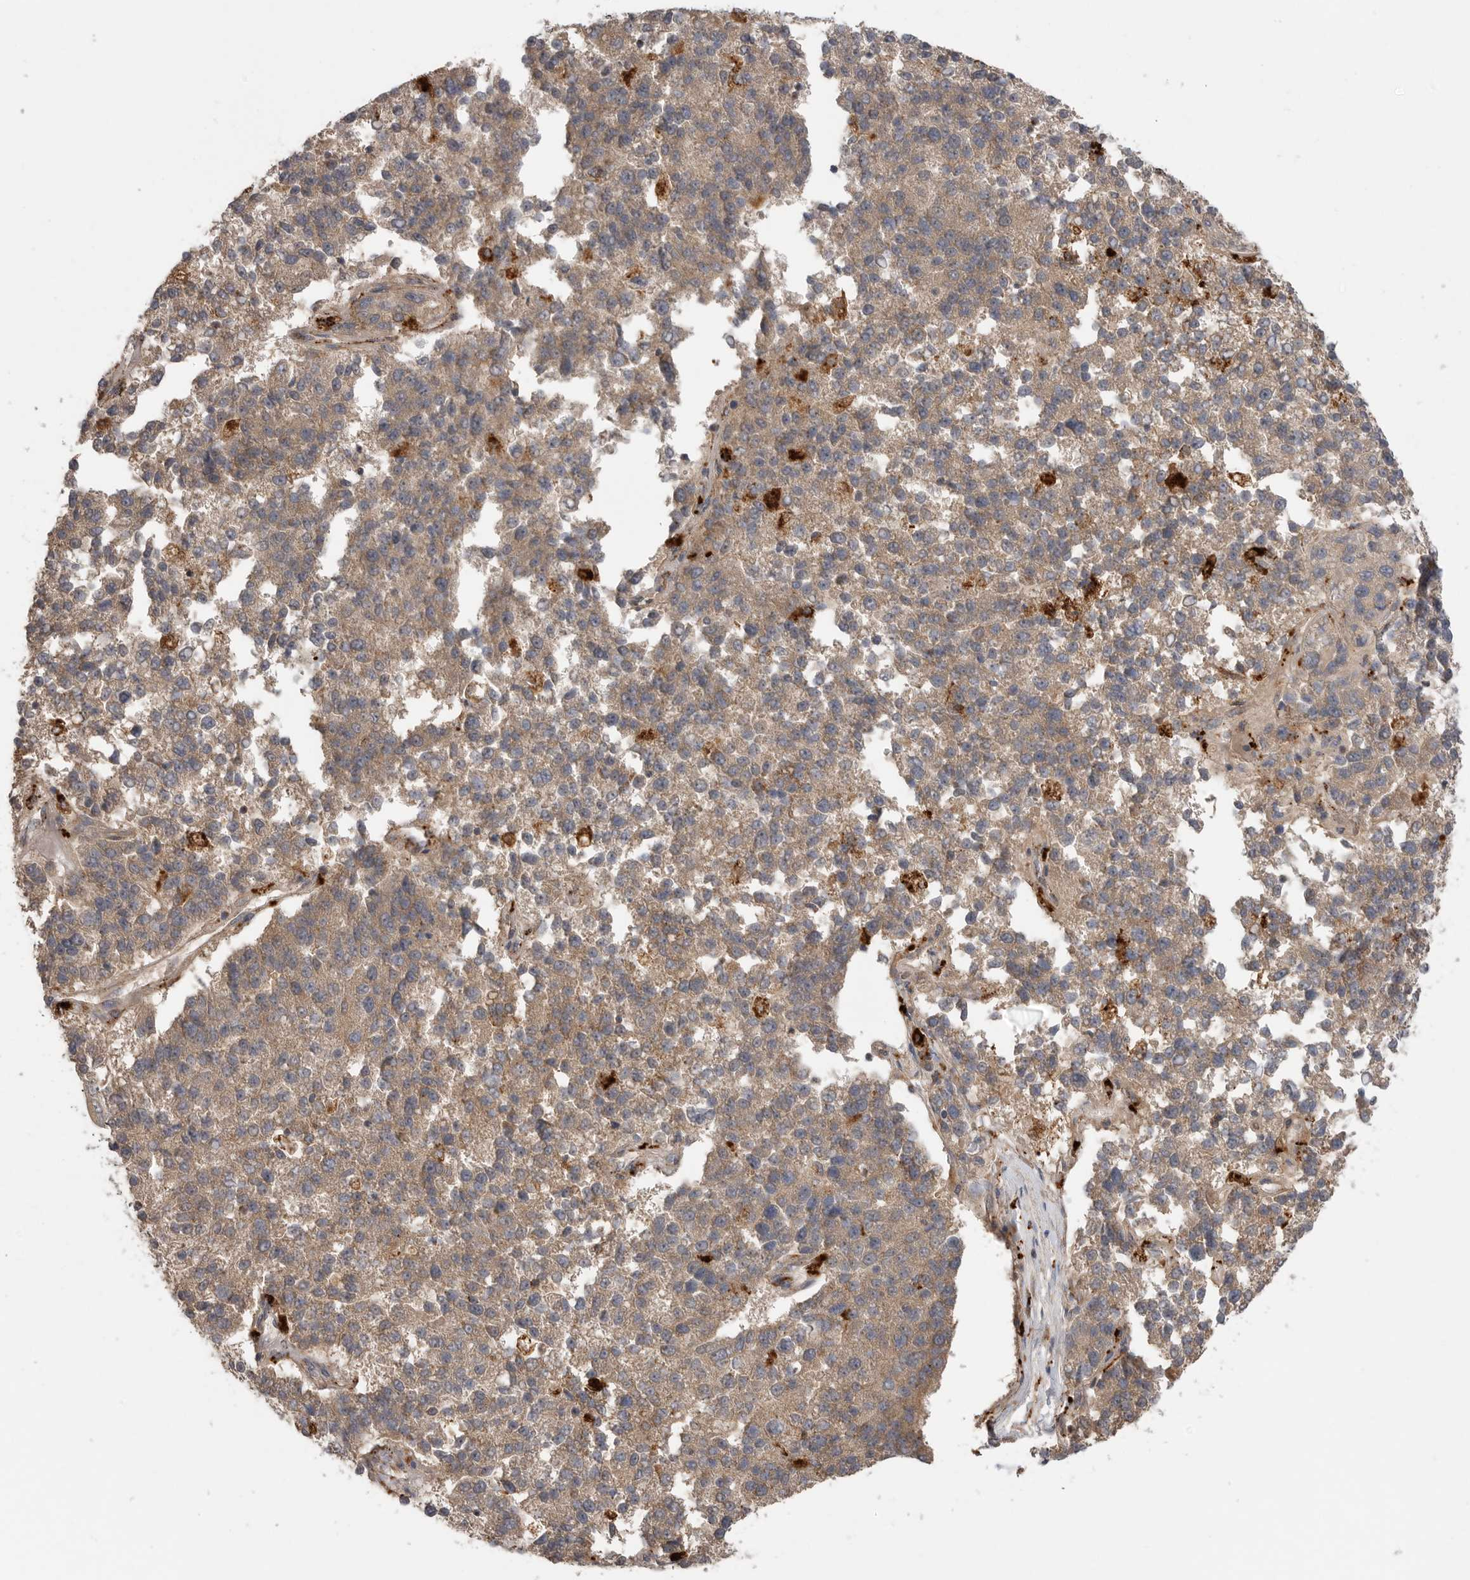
{"staining": {"intensity": "weak", "quantity": ">75%", "location": "cytoplasmic/membranous"}, "tissue": "pancreatic cancer", "cell_type": "Tumor cells", "image_type": "cancer", "snomed": [{"axis": "morphology", "description": "Adenocarcinoma, NOS"}, {"axis": "topography", "description": "Pancreas"}], "caption": "A low amount of weak cytoplasmic/membranous expression is present in about >75% of tumor cells in pancreatic cancer (adenocarcinoma) tissue.", "gene": "GALNS", "patient": {"sex": "female", "age": 61}}